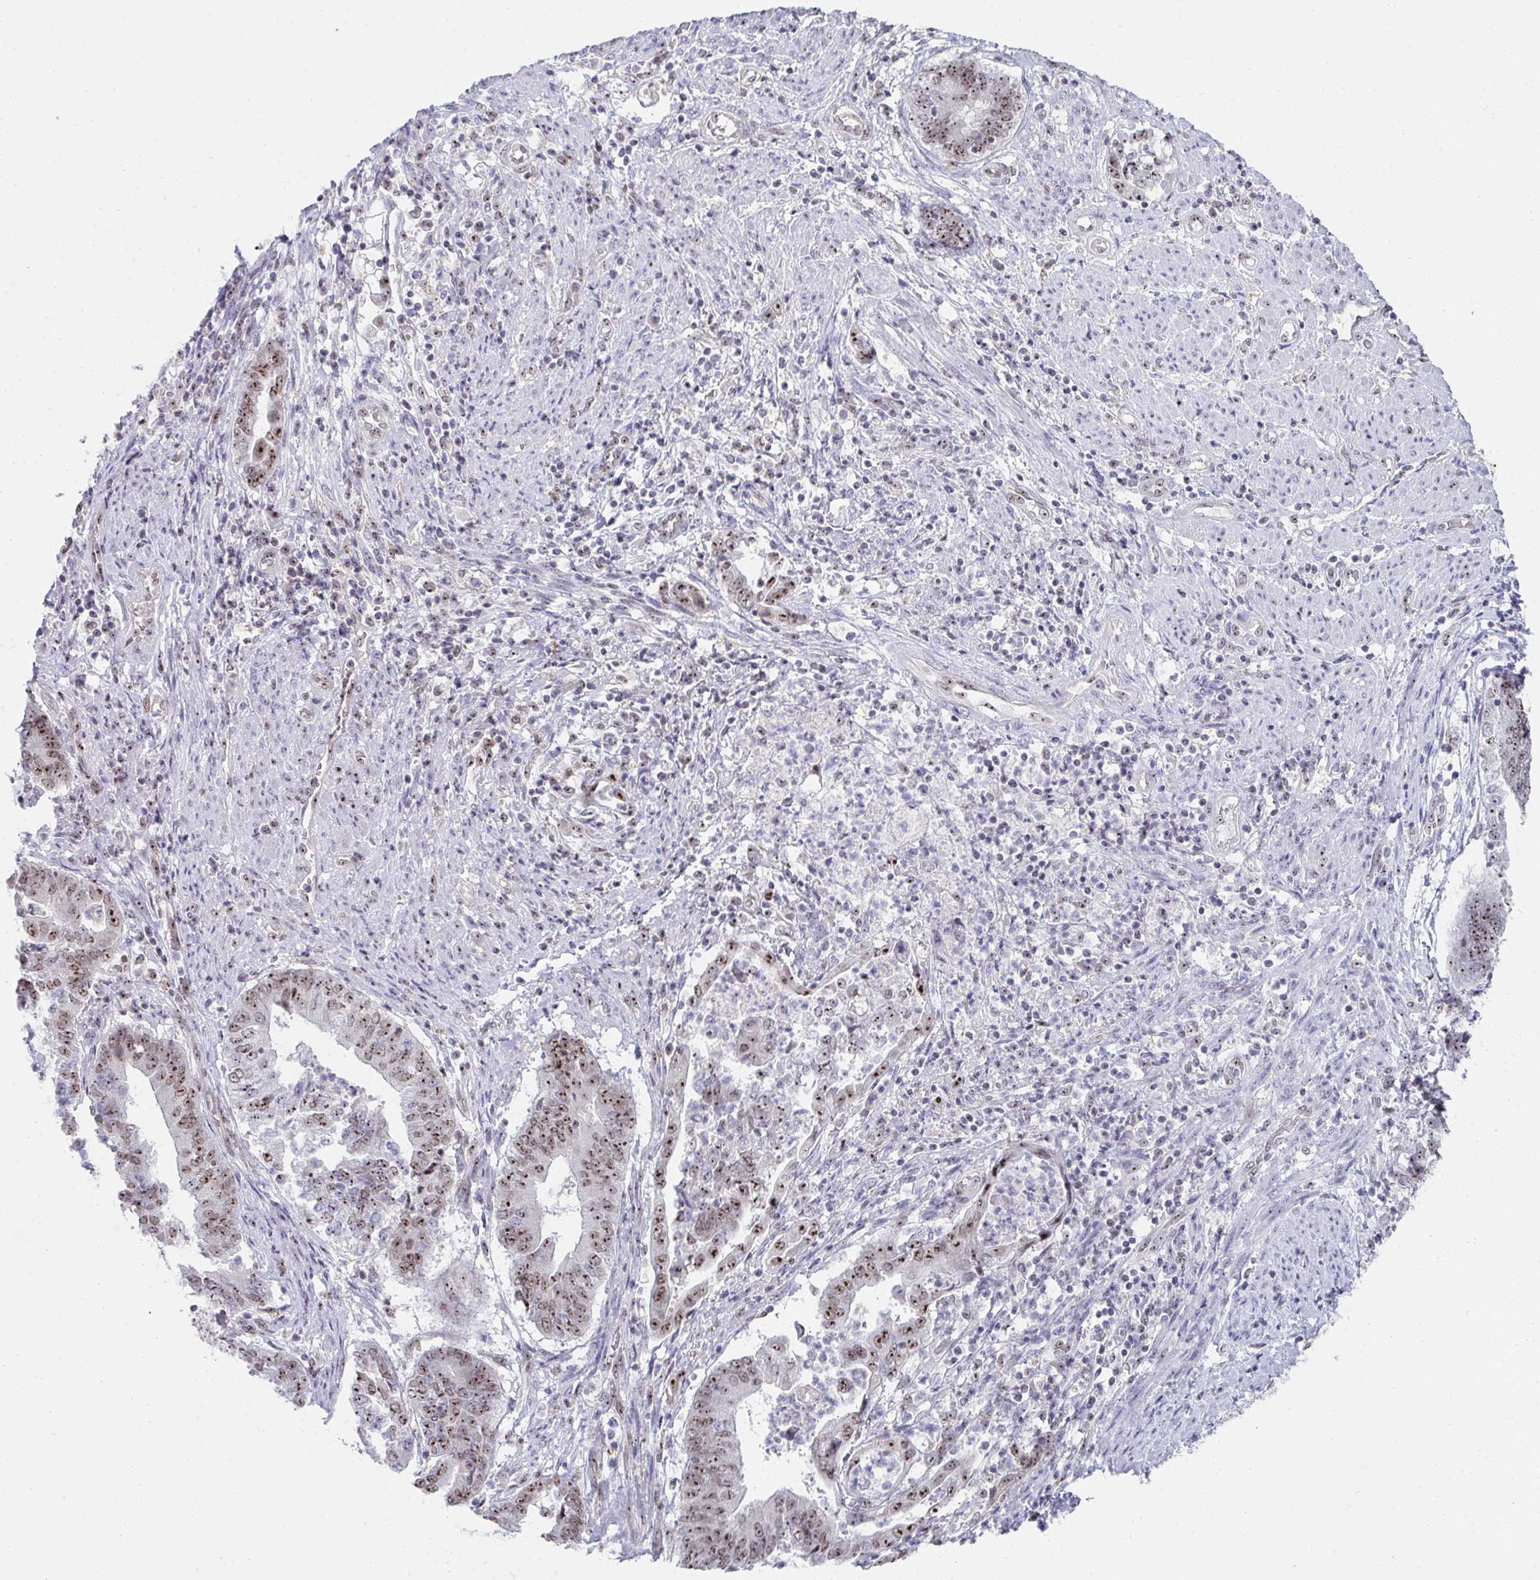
{"staining": {"intensity": "moderate", "quantity": ">75%", "location": "nuclear"}, "tissue": "endometrial cancer", "cell_type": "Tumor cells", "image_type": "cancer", "snomed": [{"axis": "morphology", "description": "Adenocarcinoma, NOS"}, {"axis": "topography", "description": "Endometrium"}], "caption": "Moderate nuclear positivity is seen in about >75% of tumor cells in endometrial cancer.", "gene": "HIRA", "patient": {"sex": "female", "age": 65}}